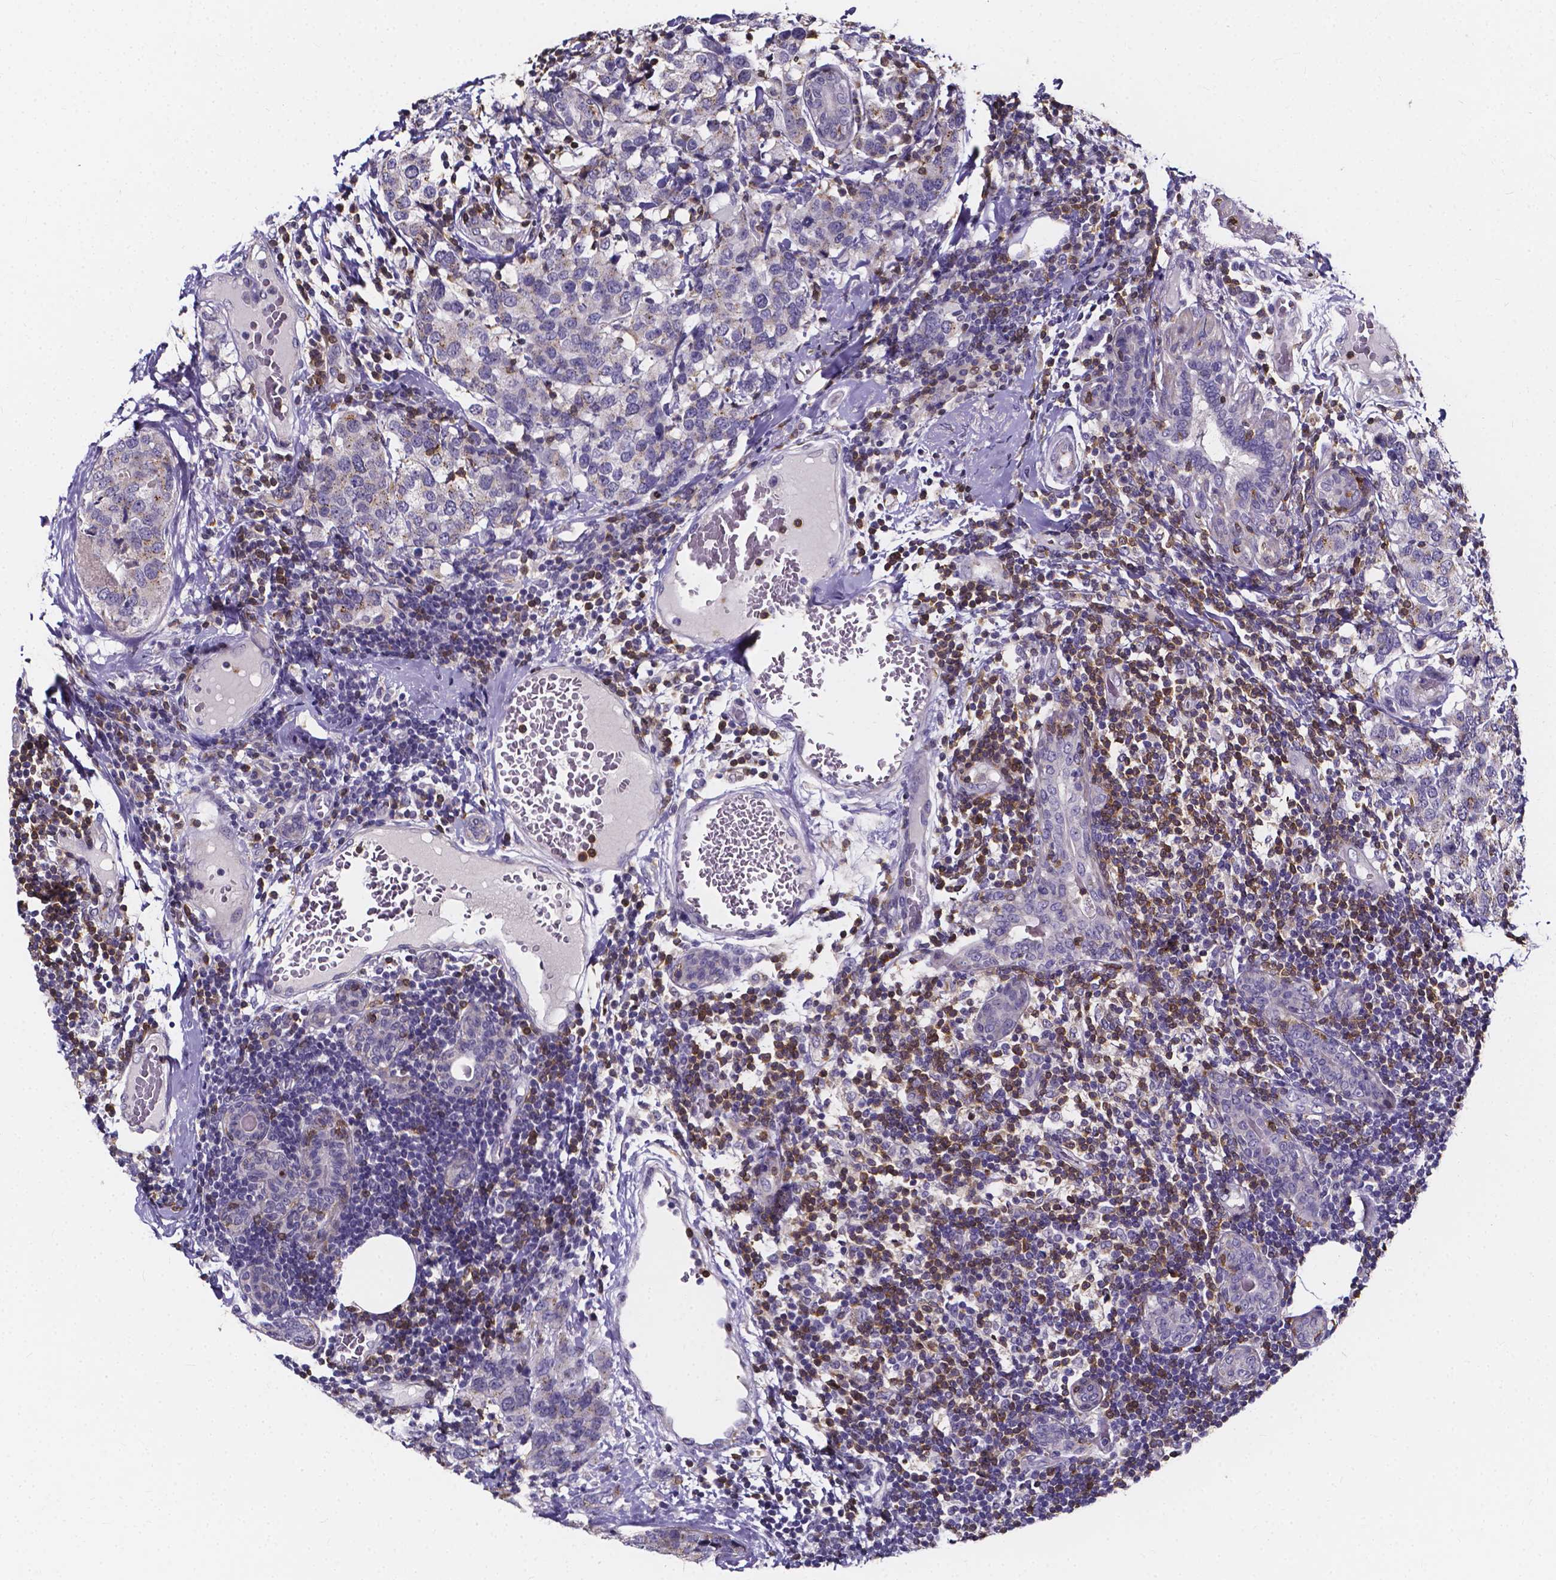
{"staining": {"intensity": "negative", "quantity": "none", "location": "none"}, "tissue": "breast cancer", "cell_type": "Tumor cells", "image_type": "cancer", "snomed": [{"axis": "morphology", "description": "Lobular carcinoma"}, {"axis": "topography", "description": "Breast"}], "caption": "The image reveals no significant expression in tumor cells of lobular carcinoma (breast).", "gene": "THEMIS", "patient": {"sex": "female", "age": 59}}